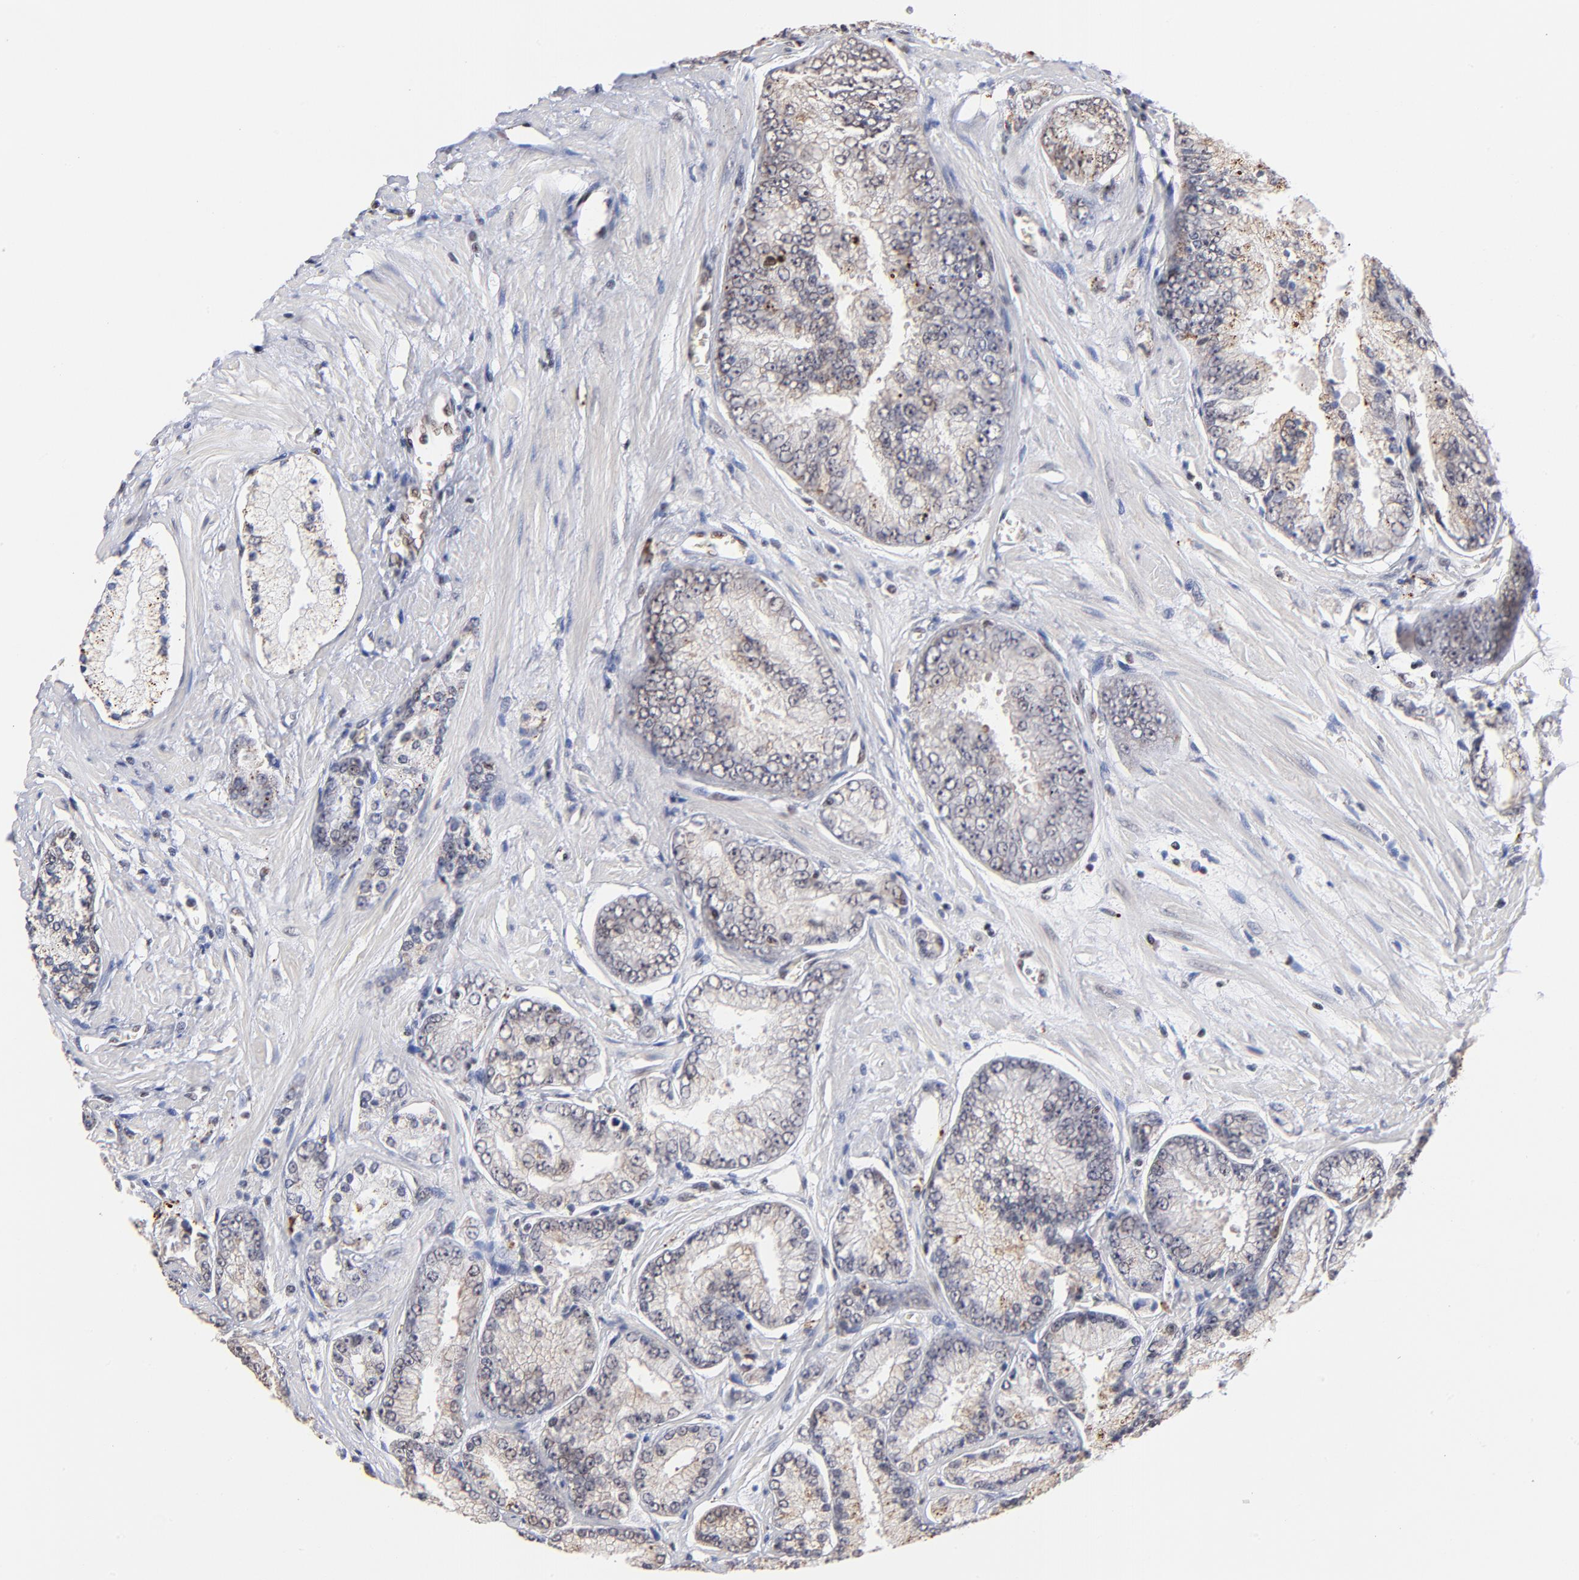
{"staining": {"intensity": "negative", "quantity": "none", "location": "none"}, "tissue": "prostate cancer", "cell_type": "Tumor cells", "image_type": "cancer", "snomed": [{"axis": "morphology", "description": "Adenocarcinoma, High grade"}, {"axis": "topography", "description": "Prostate"}], "caption": "High power microscopy micrograph of an IHC micrograph of high-grade adenocarcinoma (prostate), revealing no significant staining in tumor cells.", "gene": "GABPA", "patient": {"sex": "male", "age": 71}}